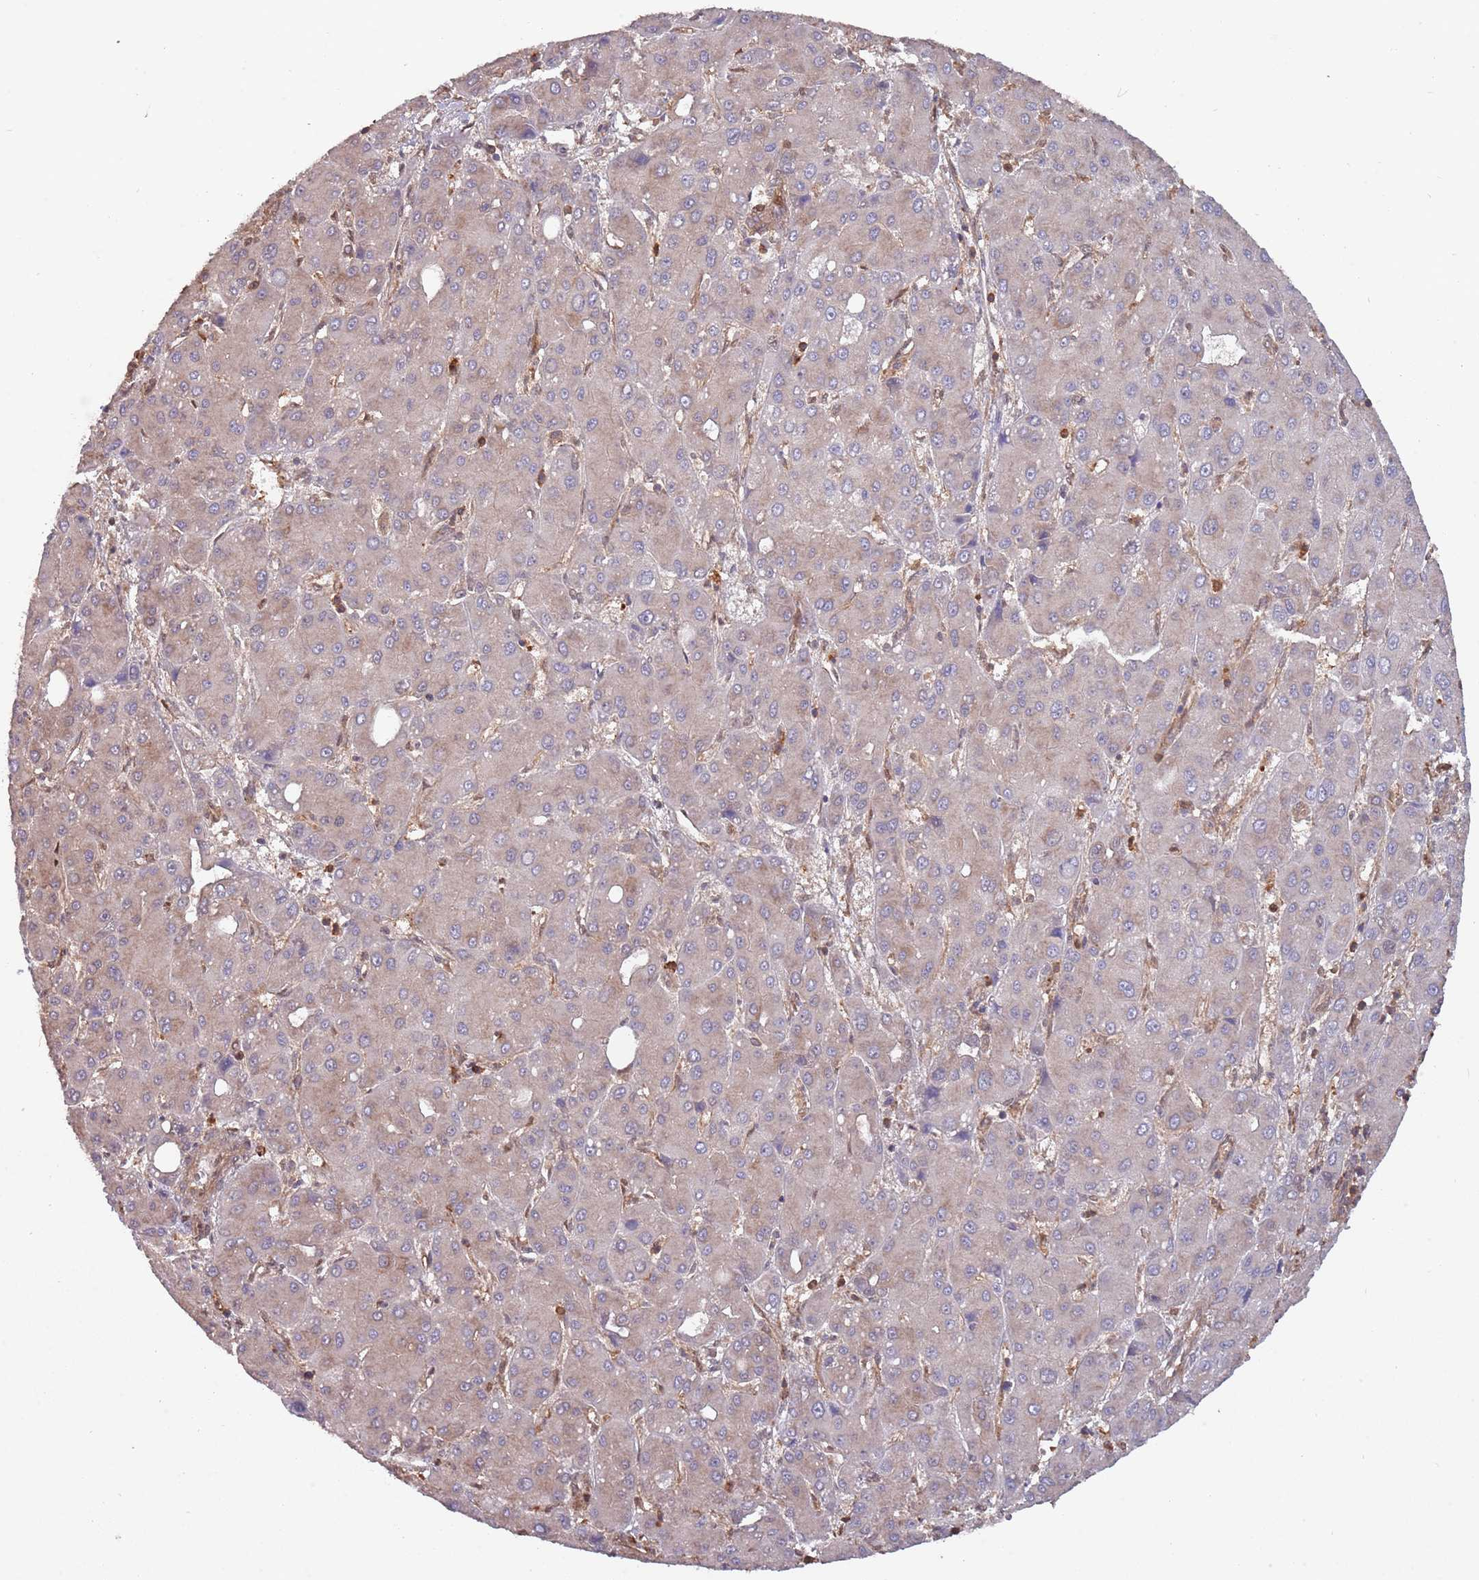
{"staining": {"intensity": "weak", "quantity": "<25%", "location": "cytoplasmic/membranous"}, "tissue": "liver cancer", "cell_type": "Tumor cells", "image_type": "cancer", "snomed": [{"axis": "morphology", "description": "Carcinoma, Hepatocellular, NOS"}, {"axis": "topography", "description": "Liver"}], "caption": "Tumor cells show no significant expression in hepatocellular carcinoma (liver).", "gene": "COG4", "patient": {"sex": "male", "age": 55}}